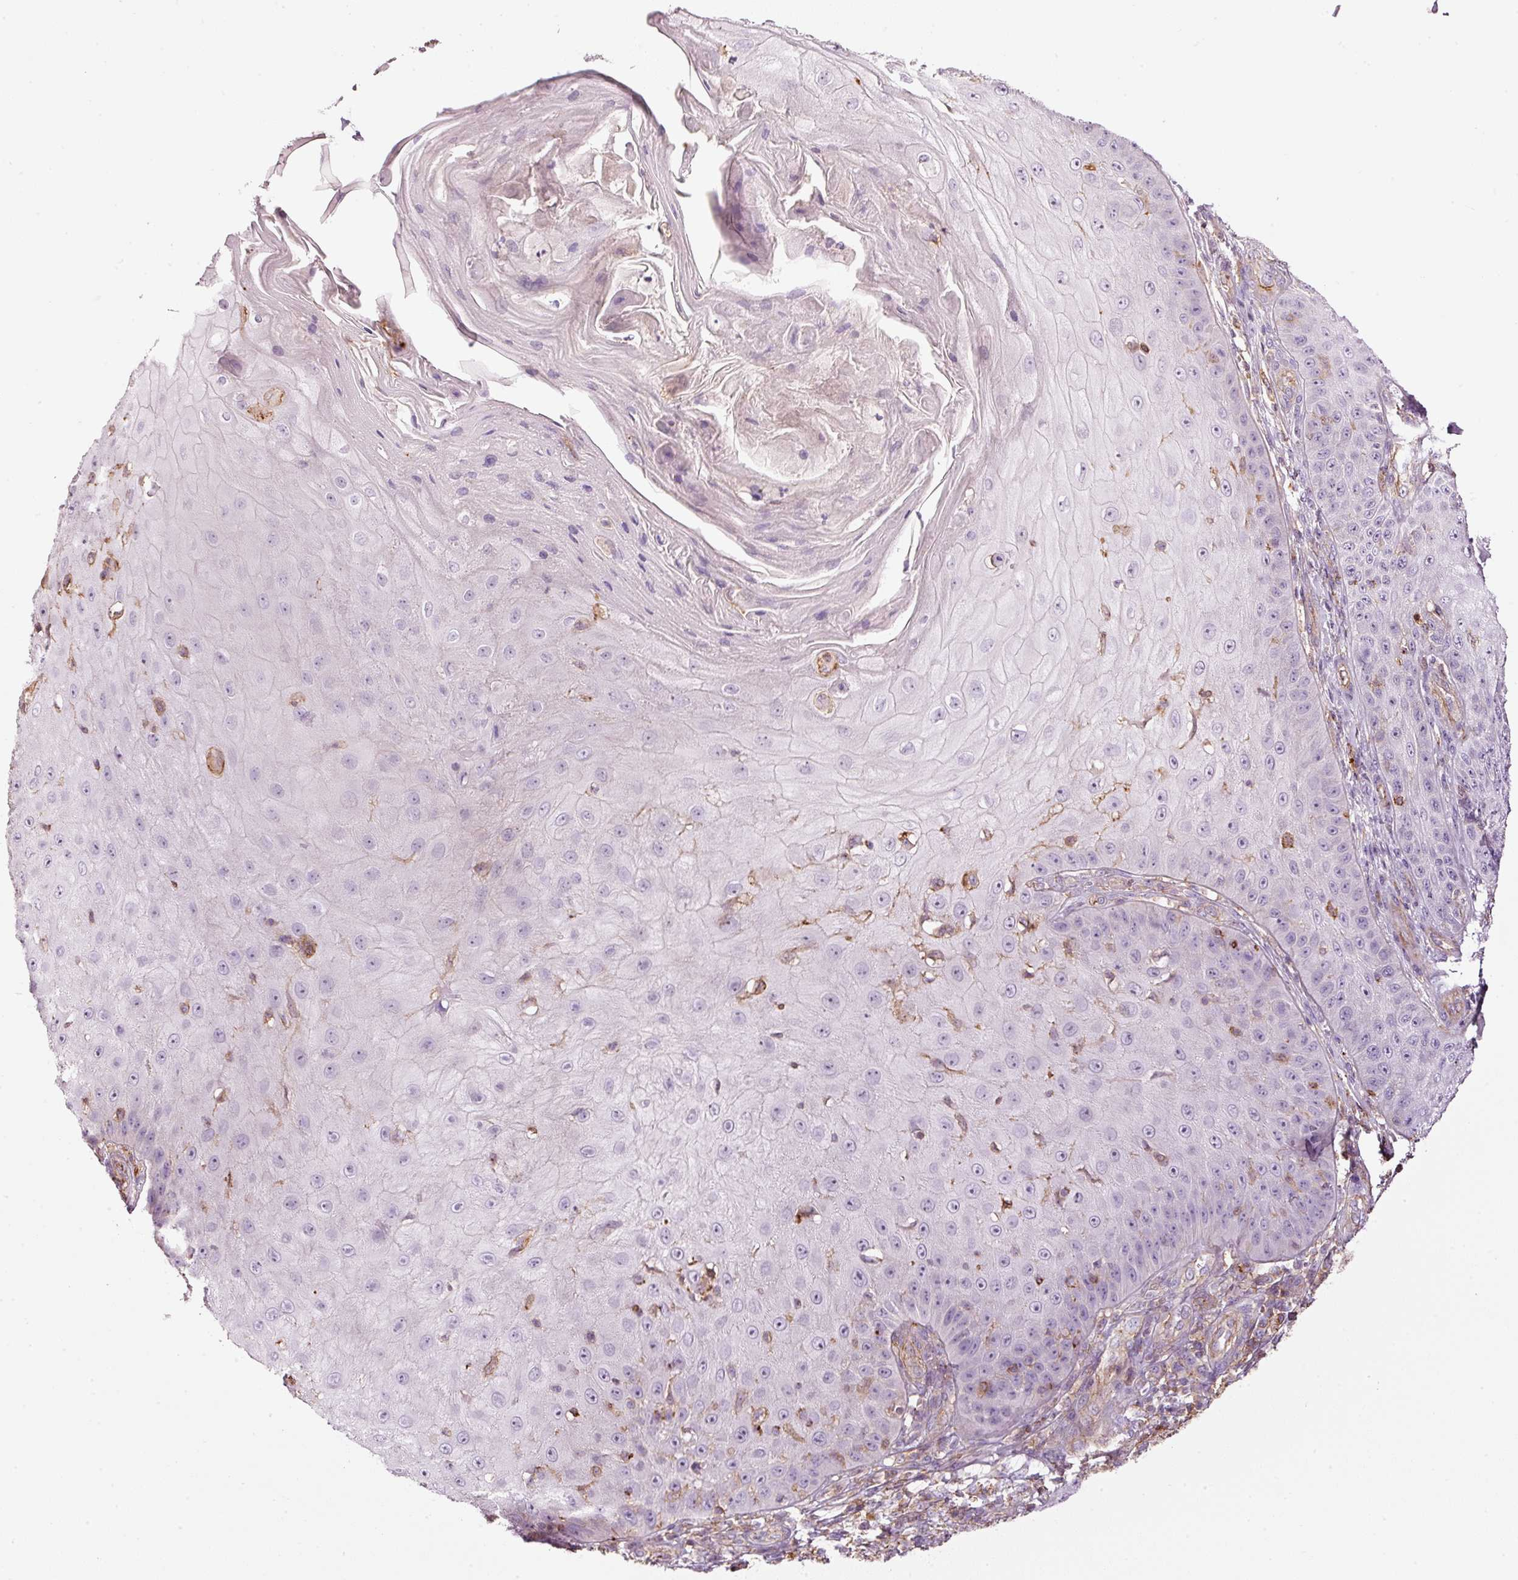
{"staining": {"intensity": "negative", "quantity": "none", "location": "none"}, "tissue": "skin cancer", "cell_type": "Tumor cells", "image_type": "cancer", "snomed": [{"axis": "morphology", "description": "Squamous cell carcinoma, NOS"}, {"axis": "topography", "description": "Skin"}], "caption": "The micrograph shows no significant expression in tumor cells of skin squamous cell carcinoma.", "gene": "SIPA1", "patient": {"sex": "male", "age": 70}}